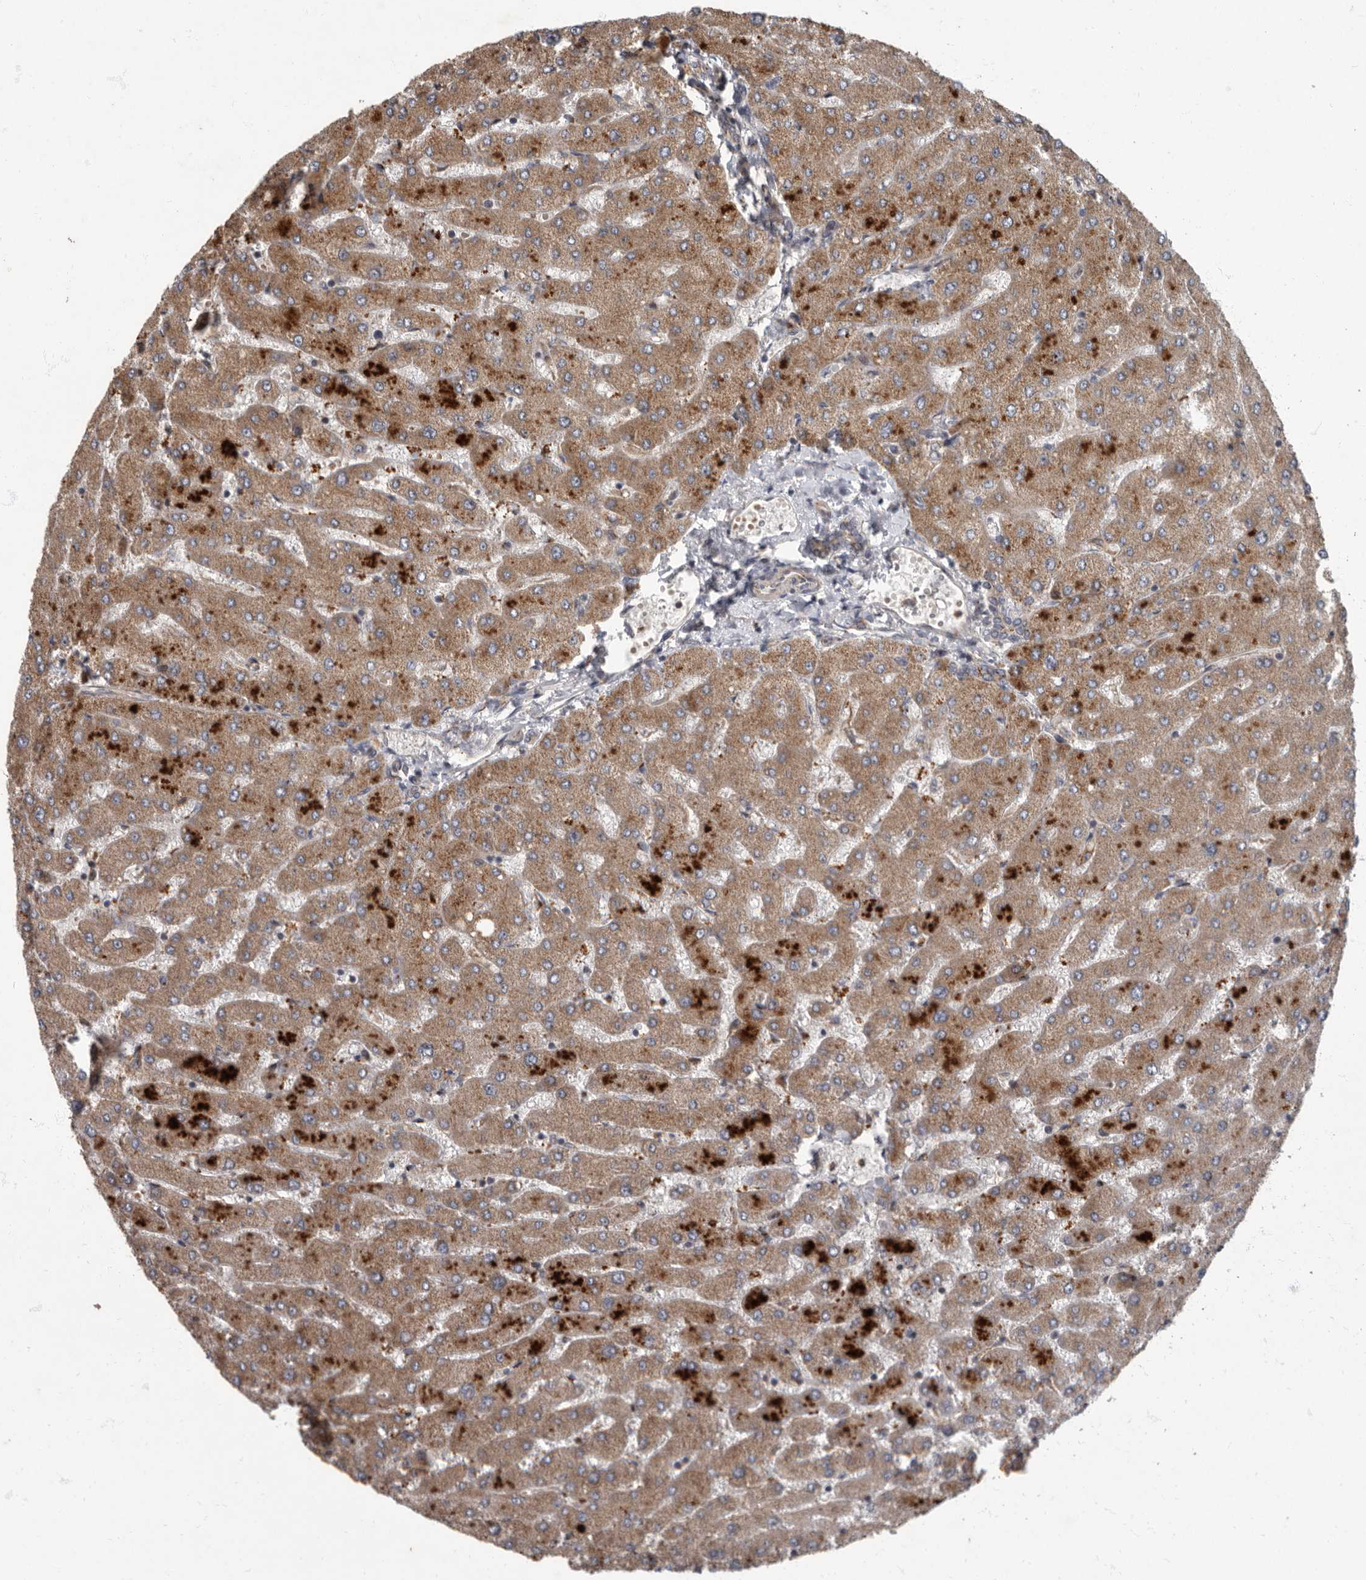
{"staining": {"intensity": "weak", "quantity": "<25%", "location": "cytoplasmic/membranous"}, "tissue": "liver", "cell_type": "Cholangiocytes", "image_type": "normal", "snomed": [{"axis": "morphology", "description": "Normal tissue, NOS"}, {"axis": "topography", "description": "Liver"}], "caption": "The IHC image has no significant positivity in cholangiocytes of liver. (DAB (3,3'-diaminobenzidine) IHC visualized using brightfield microscopy, high magnification).", "gene": "IQCK", "patient": {"sex": "male", "age": 55}}